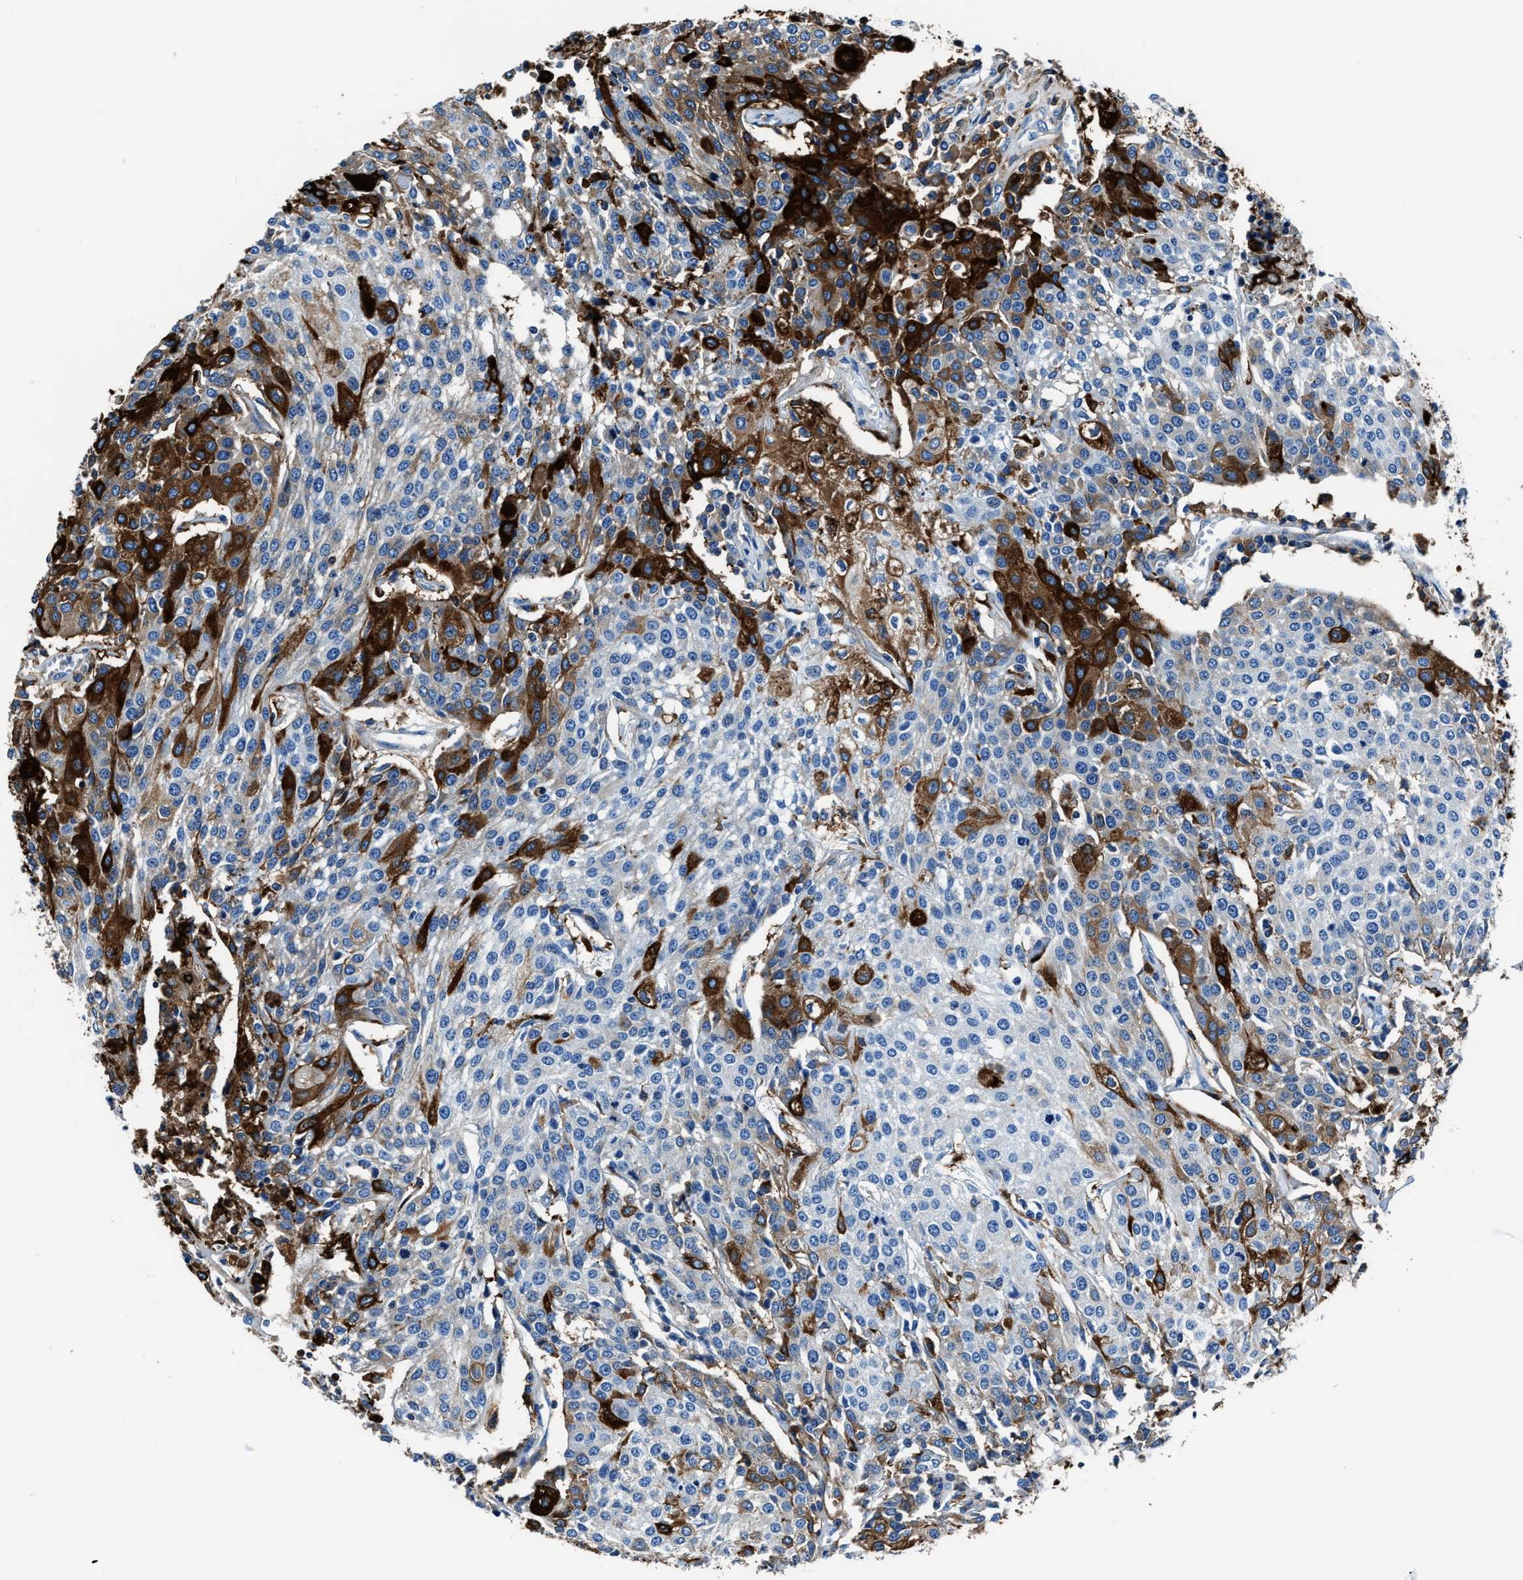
{"staining": {"intensity": "moderate", "quantity": "<25%", "location": "cytoplasmic/membranous"}, "tissue": "urothelial cancer", "cell_type": "Tumor cells", "image_type": "cancer", "snomed": [{"axis": "morphology", "description": "Urothelial carcinoma, High grade"}, {"axis": "topography", "description": "Urinary bladder"}], "caption": "Urothelial carcinoma (high-grade) stained for a protein exhibits moderate cytoplasmic/membranous positivity in tumor cells. (IHC, brightfield microscopy, high magnification).", "gene": "FTL", "patient": {"sex": "female", "age": 85}}